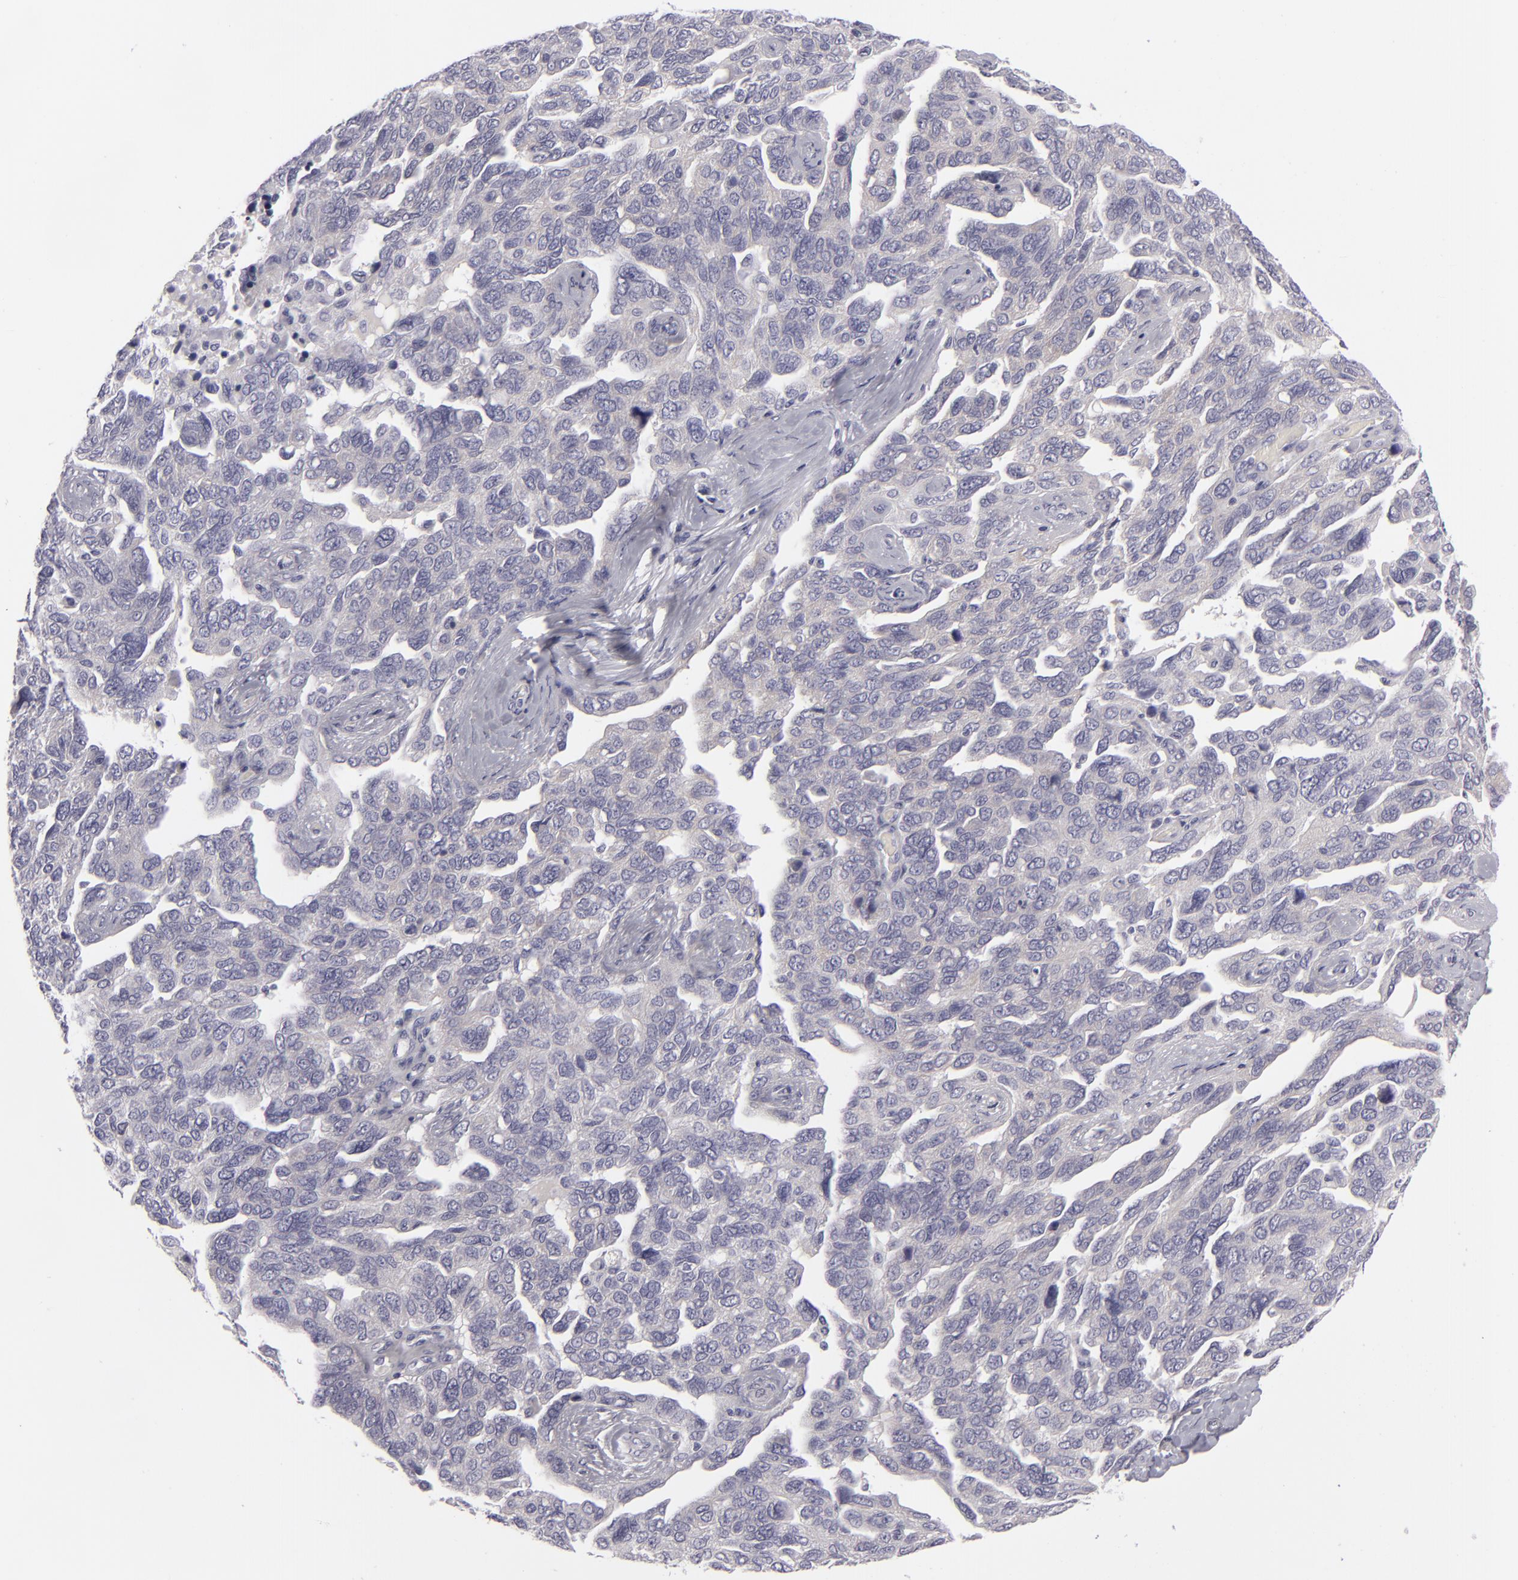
{"staining": {"intensity": "negative", "quantity": "none", "location": "none"}, "tissue": "ovarian cancer", "cell_type": "Tumor cells", "image_type": "cancer", "snomed": [{"axis": "morphology", "description": "Cystadenocarcinoma, serous, NOS"}, {"axis": "topography", "description": "Ovary"}], "caption": "Ovarian cancer stained for a protein using immunohistochemistry (IHC) reveals no positivity tumor cells.", "gene": "DLG4", "patient": {"sex": "female", "age": 64}}